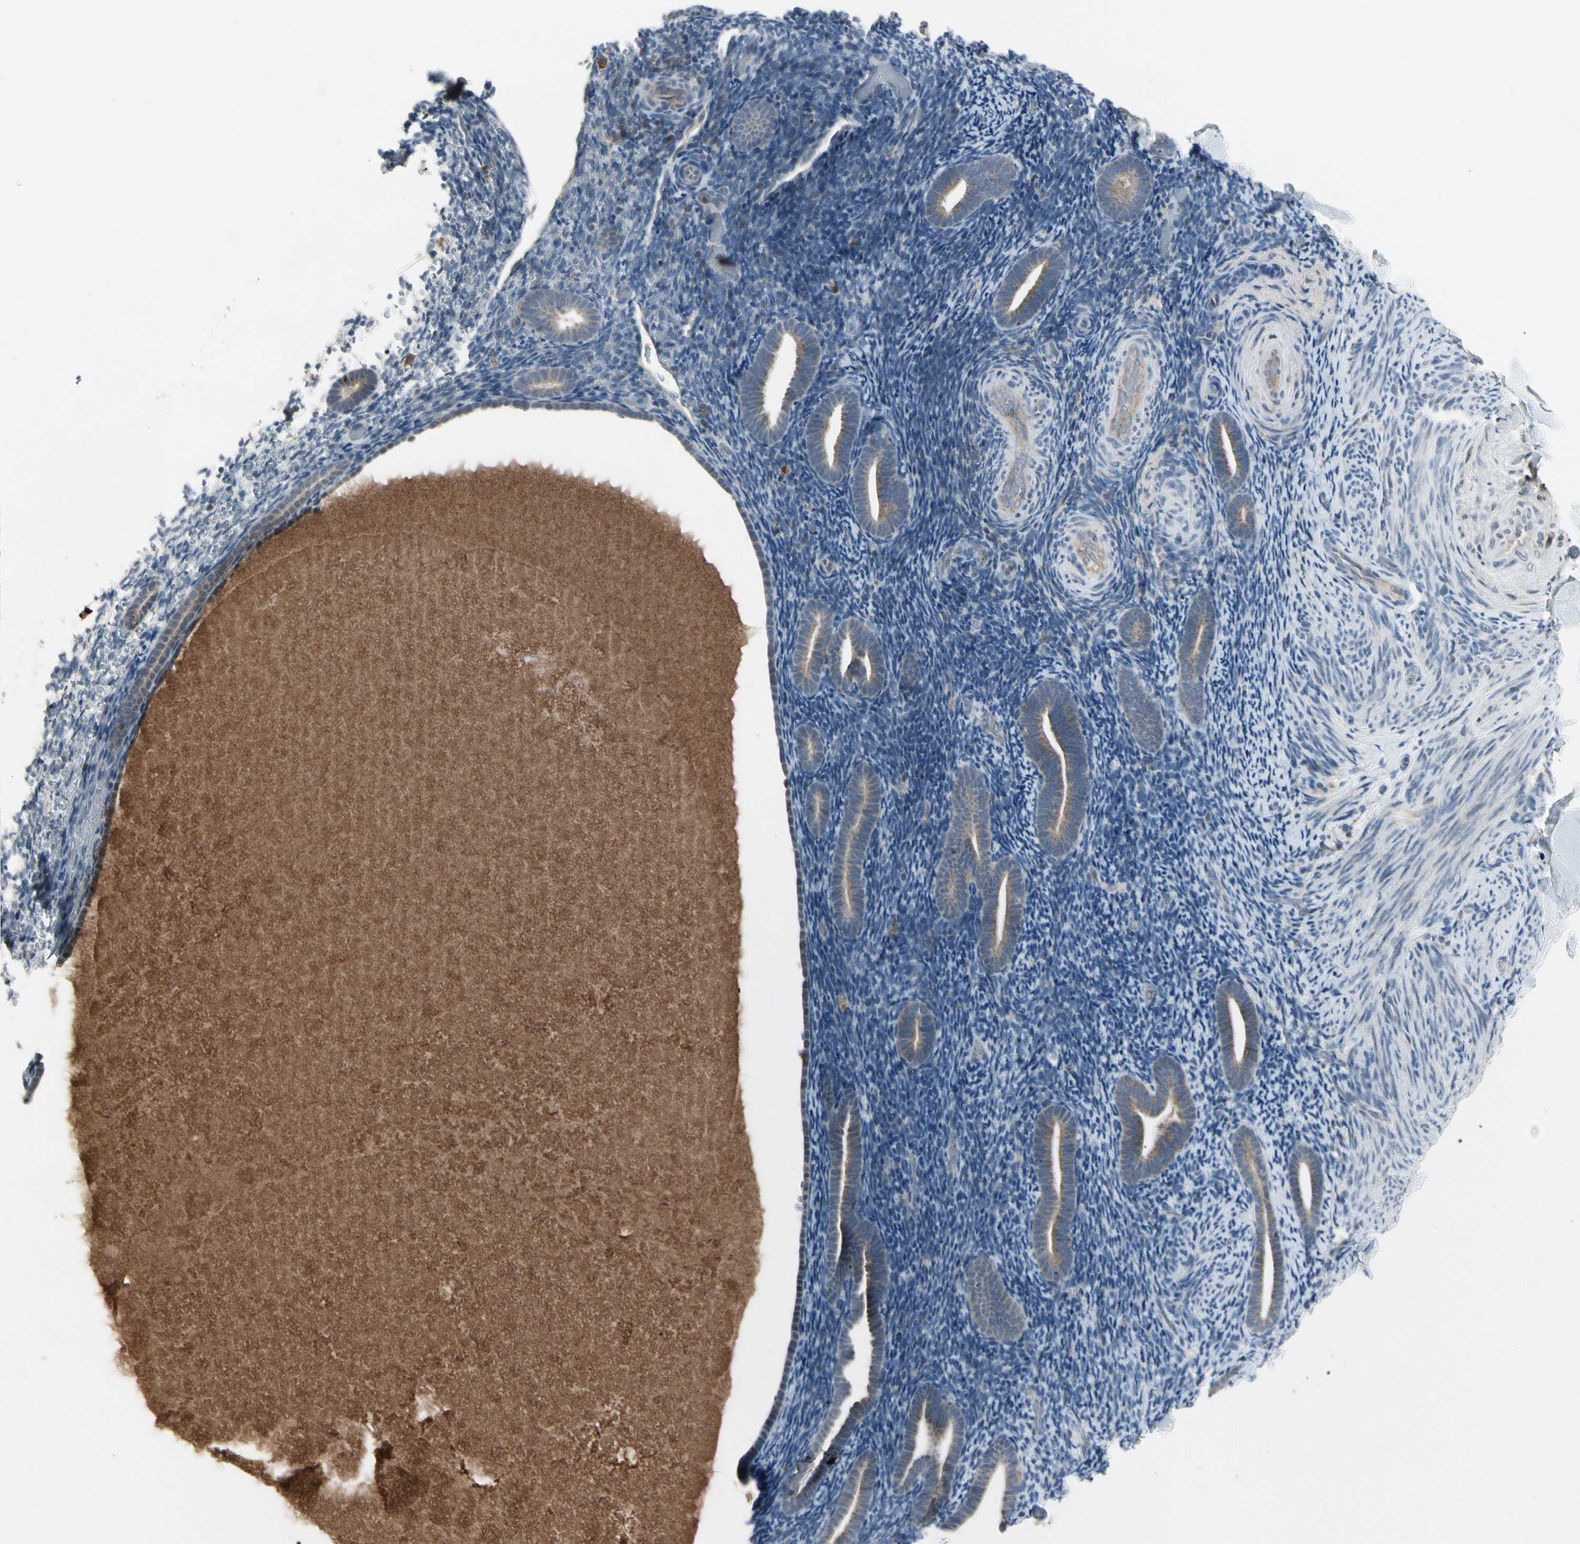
{"staining": {"intensity": "moderate", "quantity": "<25%", "location": "cytoplasmic/membranous"}, "tissue": "endometrium", "cell_type": "Cells in endometrial stroma", "image_type": "normal", "snomed": [{"axis": "morphology", "description": "Normal tissue, NOS"}, {"axis": "topography", "description": "Endometrium"}], "caption": "IHC micrograph of normal endometrium: human endometrium stained using immunohistochemistry (IHC) shows low levels of moderate protein expression localized specifically in the cytoplasmic/membranous of cells in endometrial stroma, appearing as a cytoplasmic/membranous brown color.", "gene": "NMI", "patient": {"sex": "female", "age": 51}}